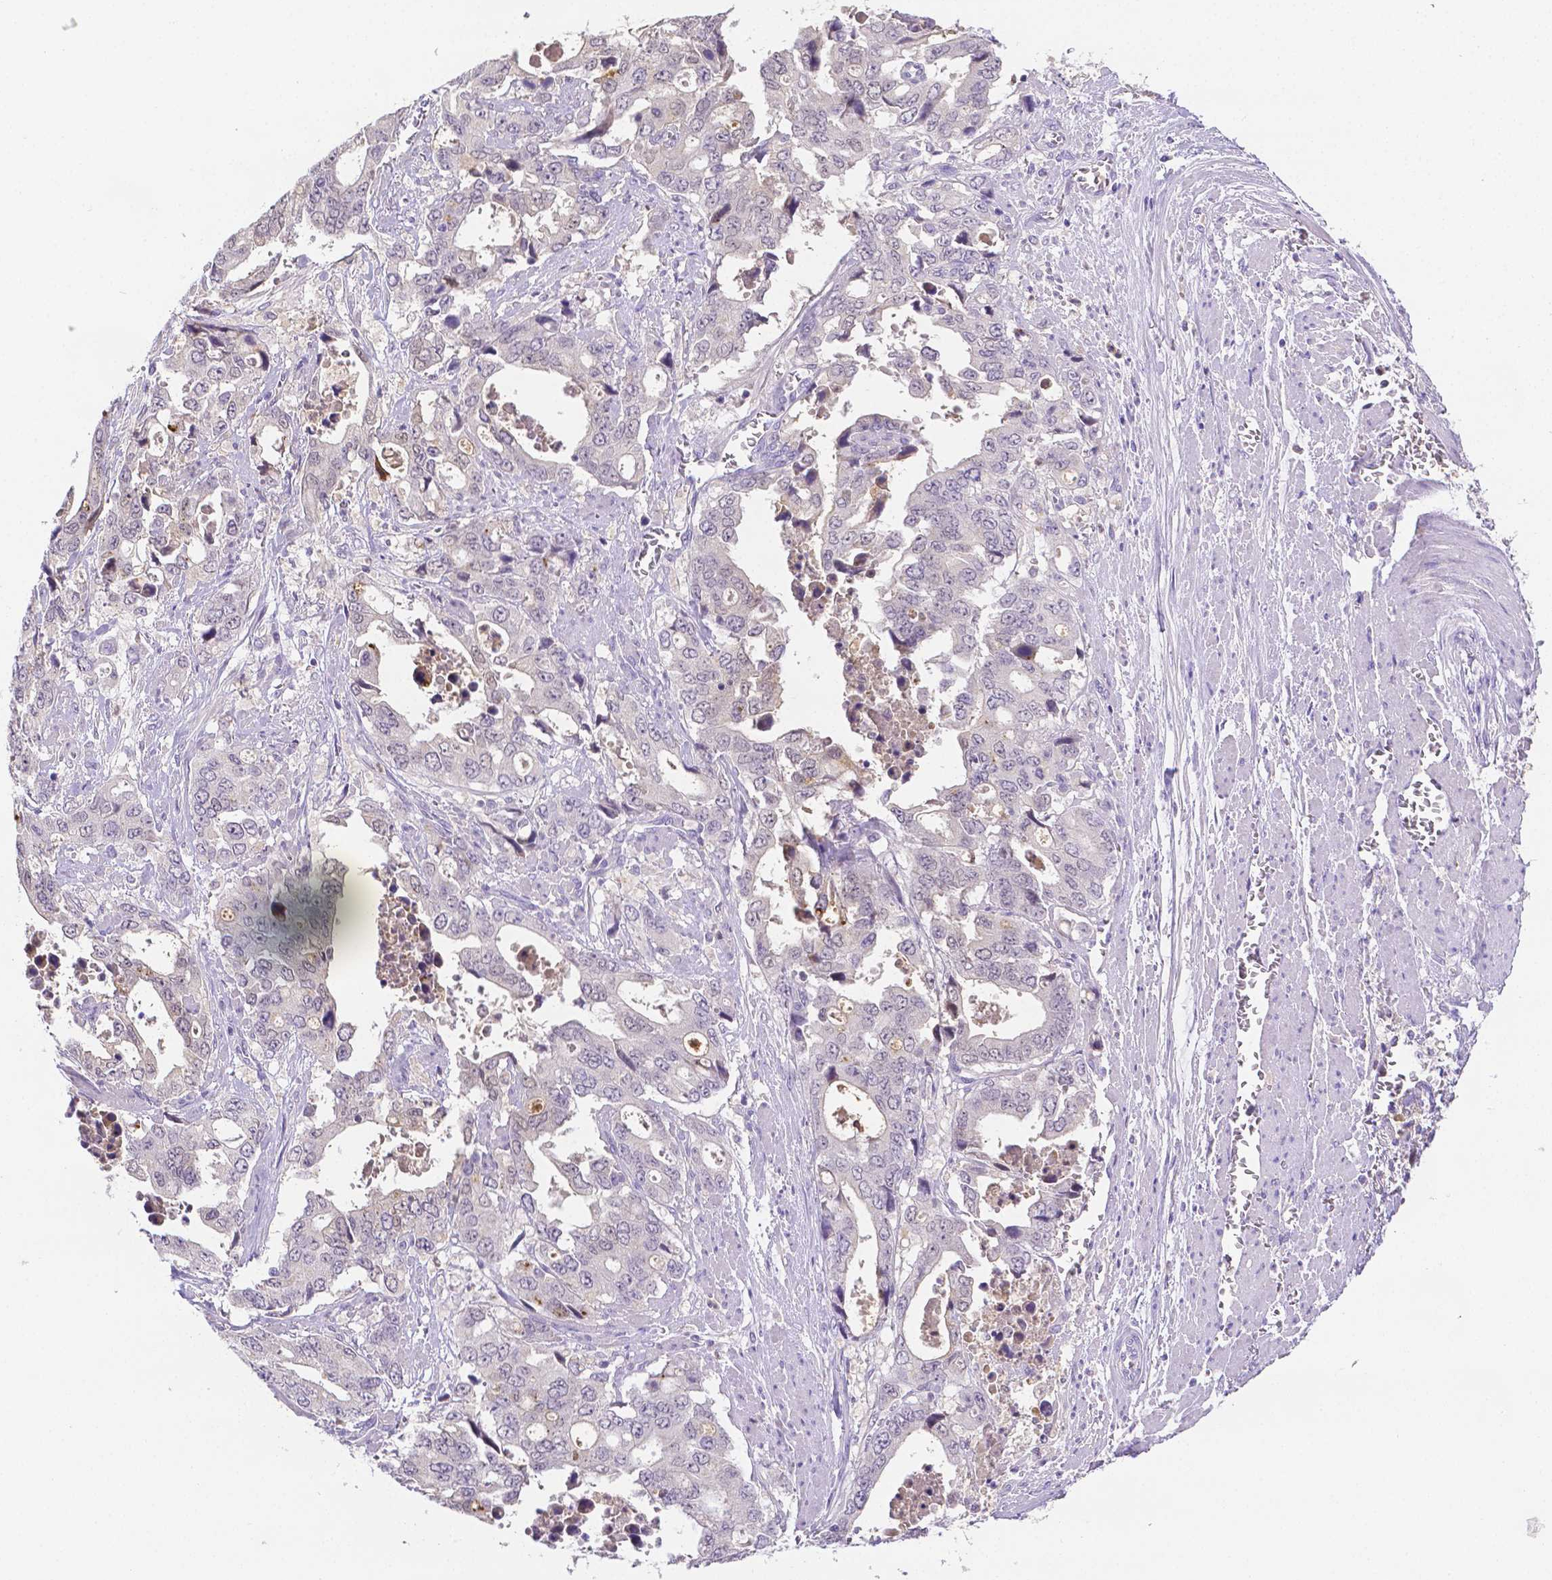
{"staining": {"intensity": "negative", "quantity": "none", "location": "none"}, "tissue": "stomach cancer", "cell_type": "Tumor cells", "image_type": "cancer", "snomed": [{"axis": "morphology", "description": "Adenocarcinoma, NOS"}, {"axis": "topography", "description": "Stomach, upper"}], "caption": "The immunohistochemistry (IHC) photomicrograph has no significant positivity in tumor cells of stomach cancer tissue. (Stains: DAB IHC with hematoxylin counter stain, Microscopy: brightfield microscopy at high magnification).", "gene": "NXPH2", "patient": {"sex": "male", "age": 74}}